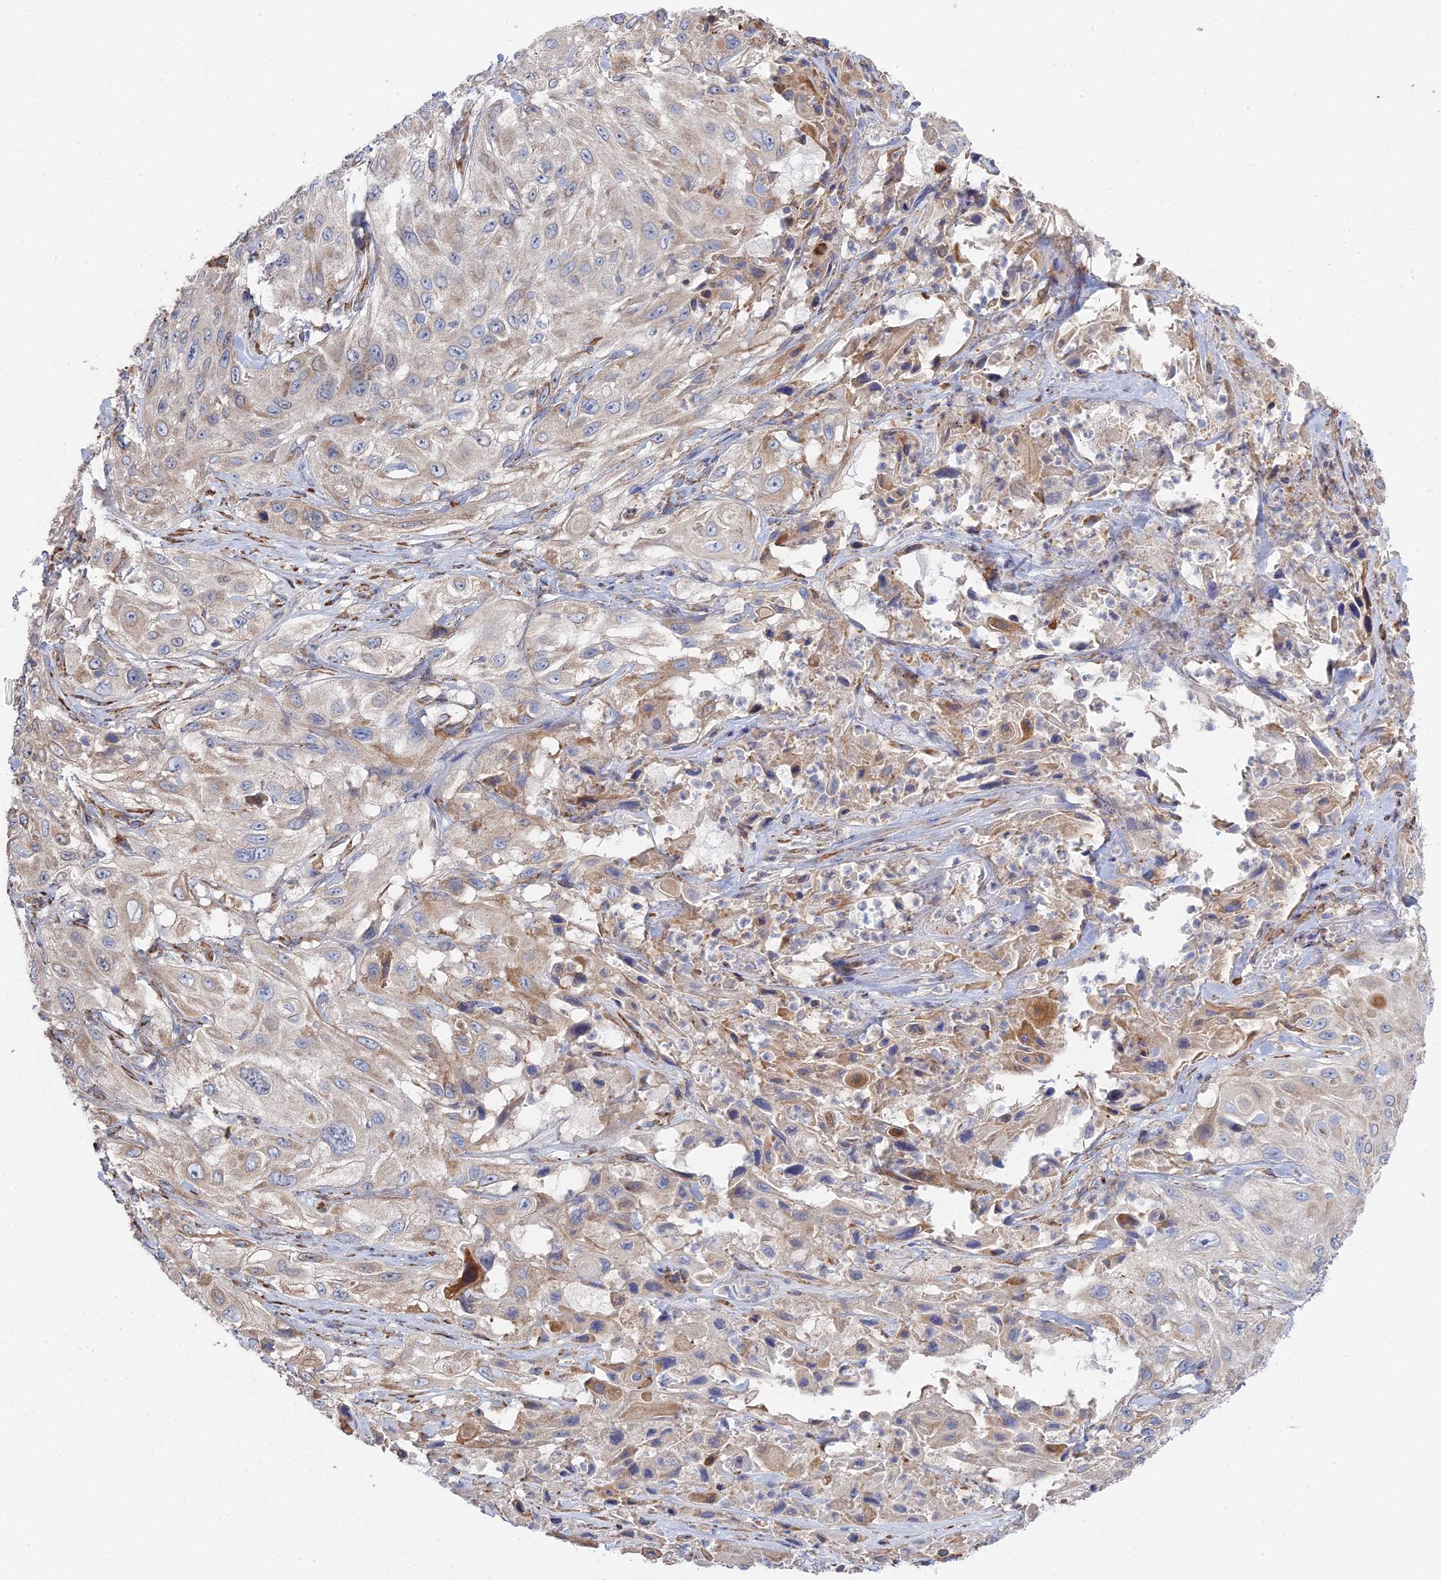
{"staining": {"intensity": "moderate", "quantity": "<25%", "location": "cytoplasmic/membranous"}, "tissue": "cervical cancer", "cell_type": "Tumor cells", "image_type": "cancer", "snomed": [{"axis": "morphology", "description": "Squamous cell carcinoma, NOS"}, {"axis": "topography", "description": "Cervix"}], "caption": "Immunohistochemistry (IHC) of human squamous cell carcinoma (cervical) demonstrates low levels of moderate cytoplasmic/membranous staining in about <25% of tumor cells.", "gene": "TRAPPC6A", "patient": {"sex": "female", "age": 42}}